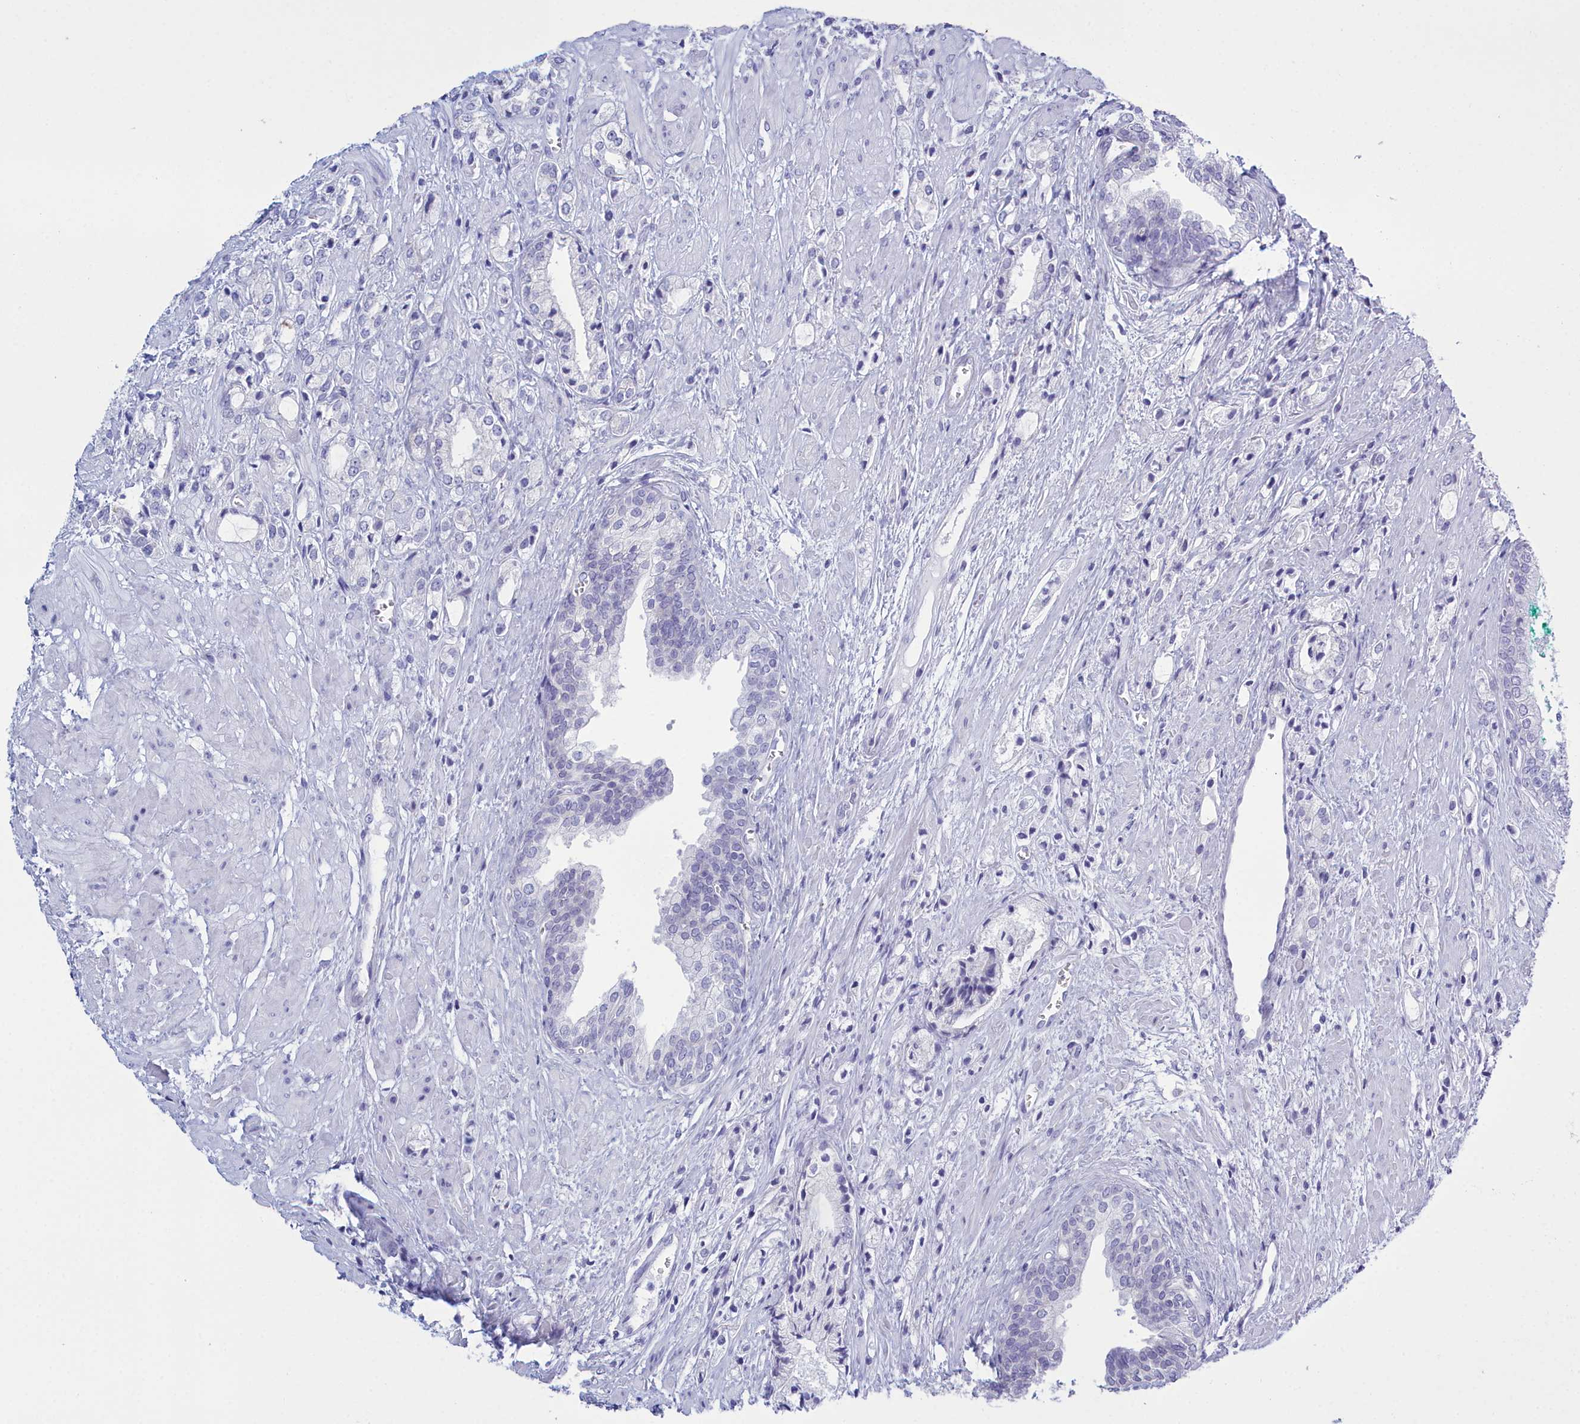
{"staining": {"intensity": "negative", "quantity": "none", "location": "none"}, "tissue": "prostate cancer", "cell_type": "Tumor cells", "image_type": "cancer", "snomed": [{"axis": "morphology", "description": "Adenocarcinoma, High grade"}, {"axis": "topography", "description": "Prostate"}], "caption": "This is a histopathology image of IHC staining of prostate cancer (high-grade adenocarcinoma), which shows no staining in tumor cells.", "gene": "TMEM97", "patient": {"sex": "male", "age": 50}}